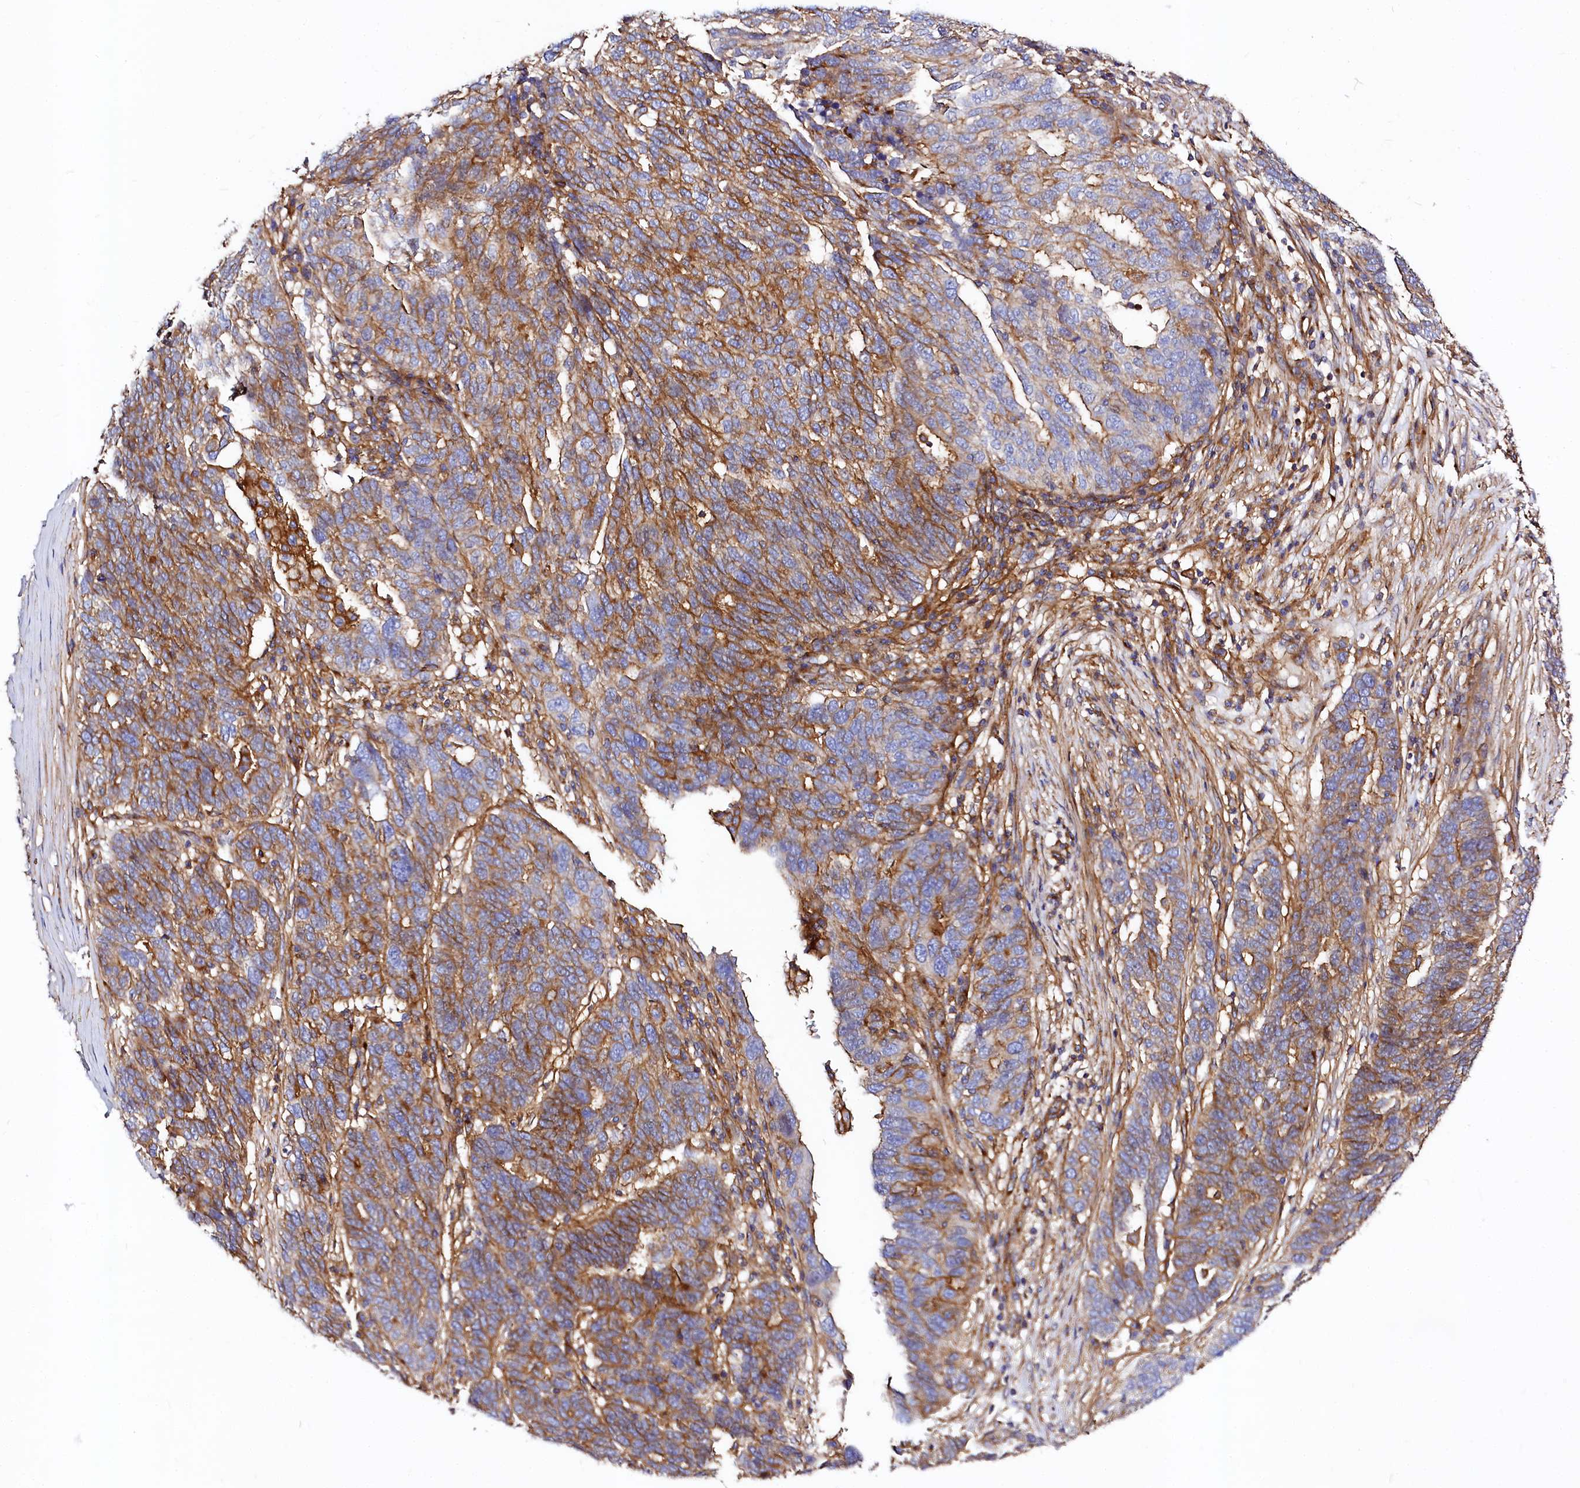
{"staining": {"intensity": "moderate", "quantity": ">75%", "location": "cytoplasmic/membranous"}, "tissue": "ovarian cancer", "cell_type": "Tumor cells", "image_type": "cancer", "snomed": [{"axis": "morphology", "description": "Cystadenocarcinoma, serous, NOS"}, {"axis": "topography", "description": "Ovary"}], "caption": "This is a photomicrograph of immunohistochemistry staining of serous cystadenocarcinoma (ovarian), which shows moderate expression in the cytoplasmic/membranous of tumor cells.", "gene": "ANO6", "patient": {"sex": "female", "age": 59}}